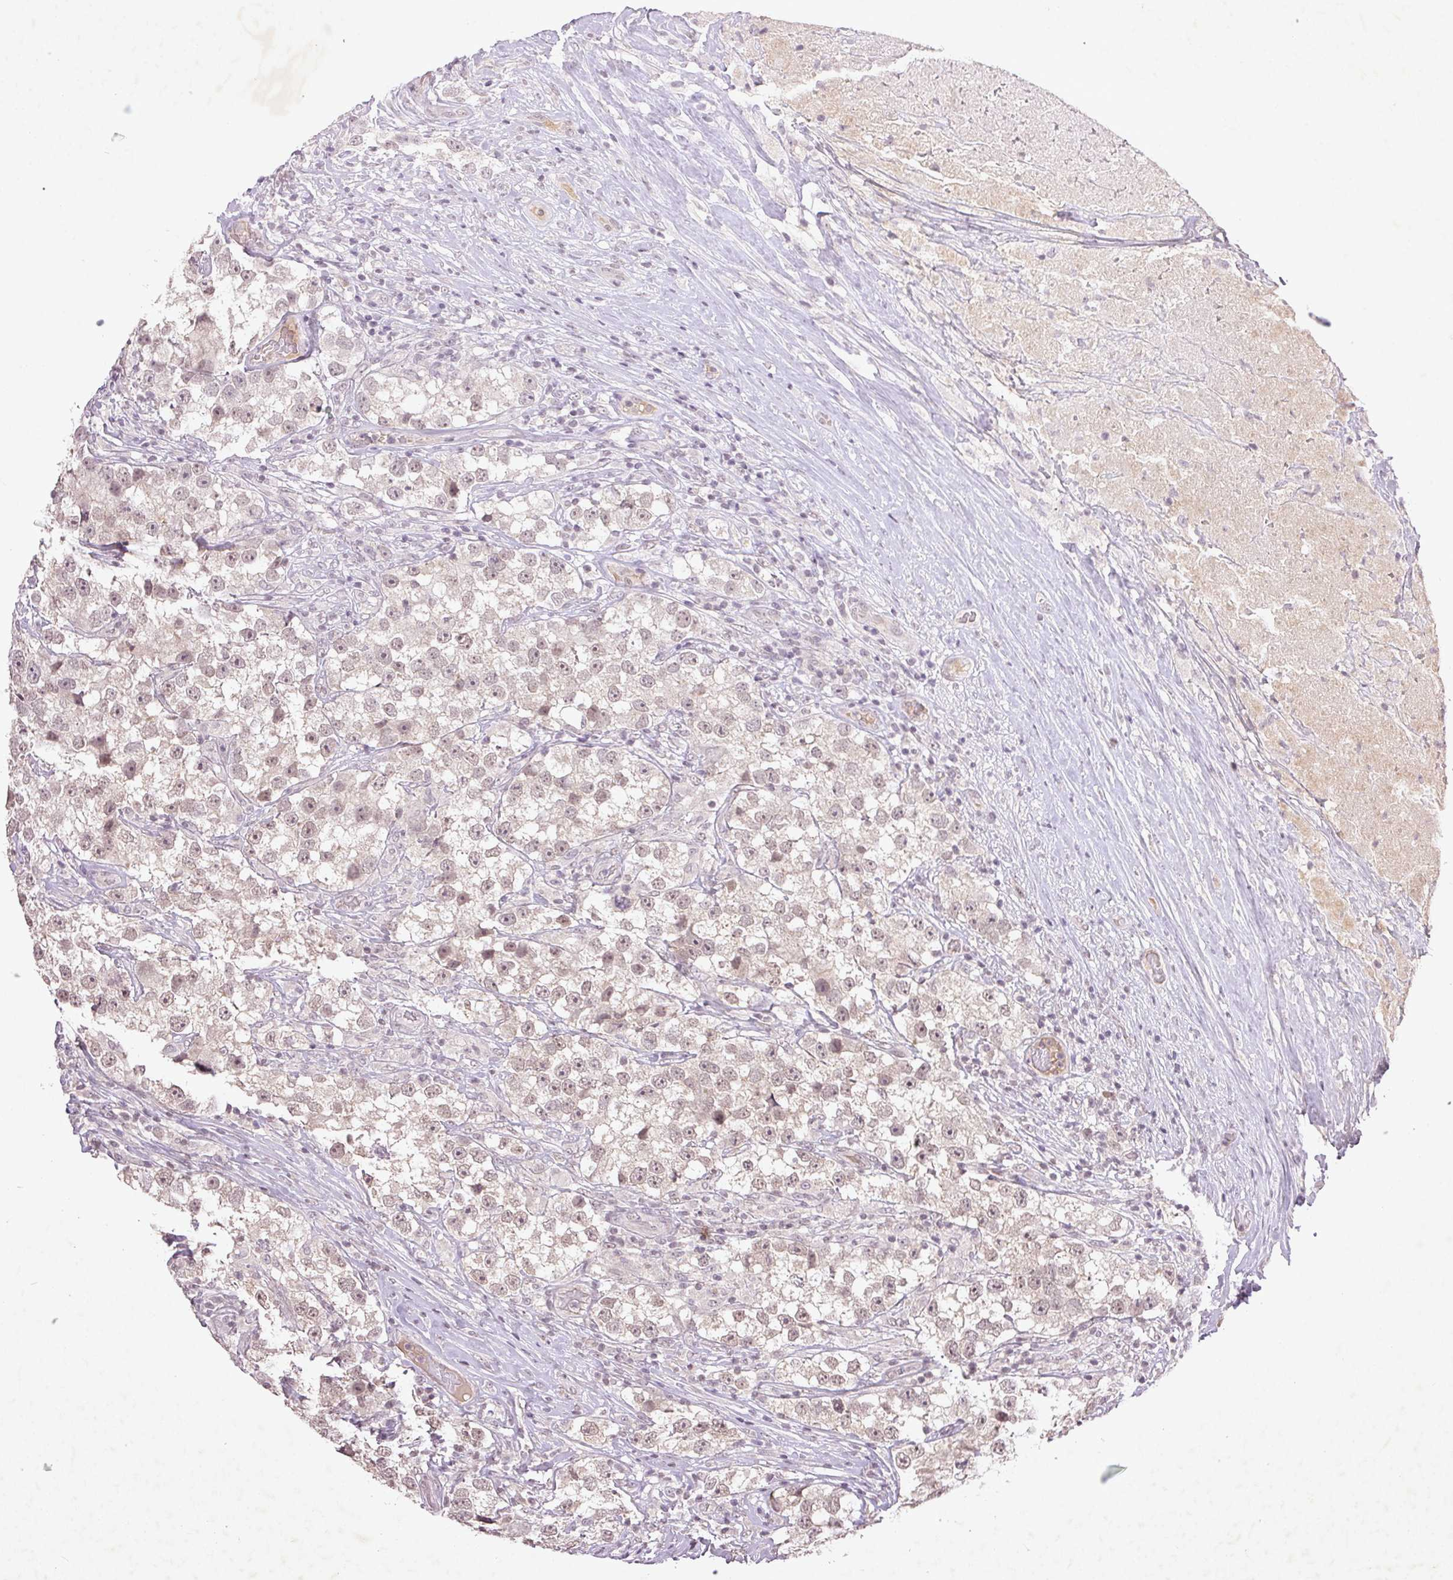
{"staining": {"intensity": "weak", "quantity": "<25%", "location": "nuclear"}, "tissue": "testis cancer", "cell_type": "Tumor cells", "image_type": "cancer", "snomed": [{"axis": "morphology", "description": "Seminoma, NOS"}, {"axis": "topography", "description": "Testis"}], "caption": "A micrograph of testis seminoma stained for a protein demonstrates no brown staining in tumor cells.", "gene": "FAM168B", "patient": {"sex": "male", "age": 46}}